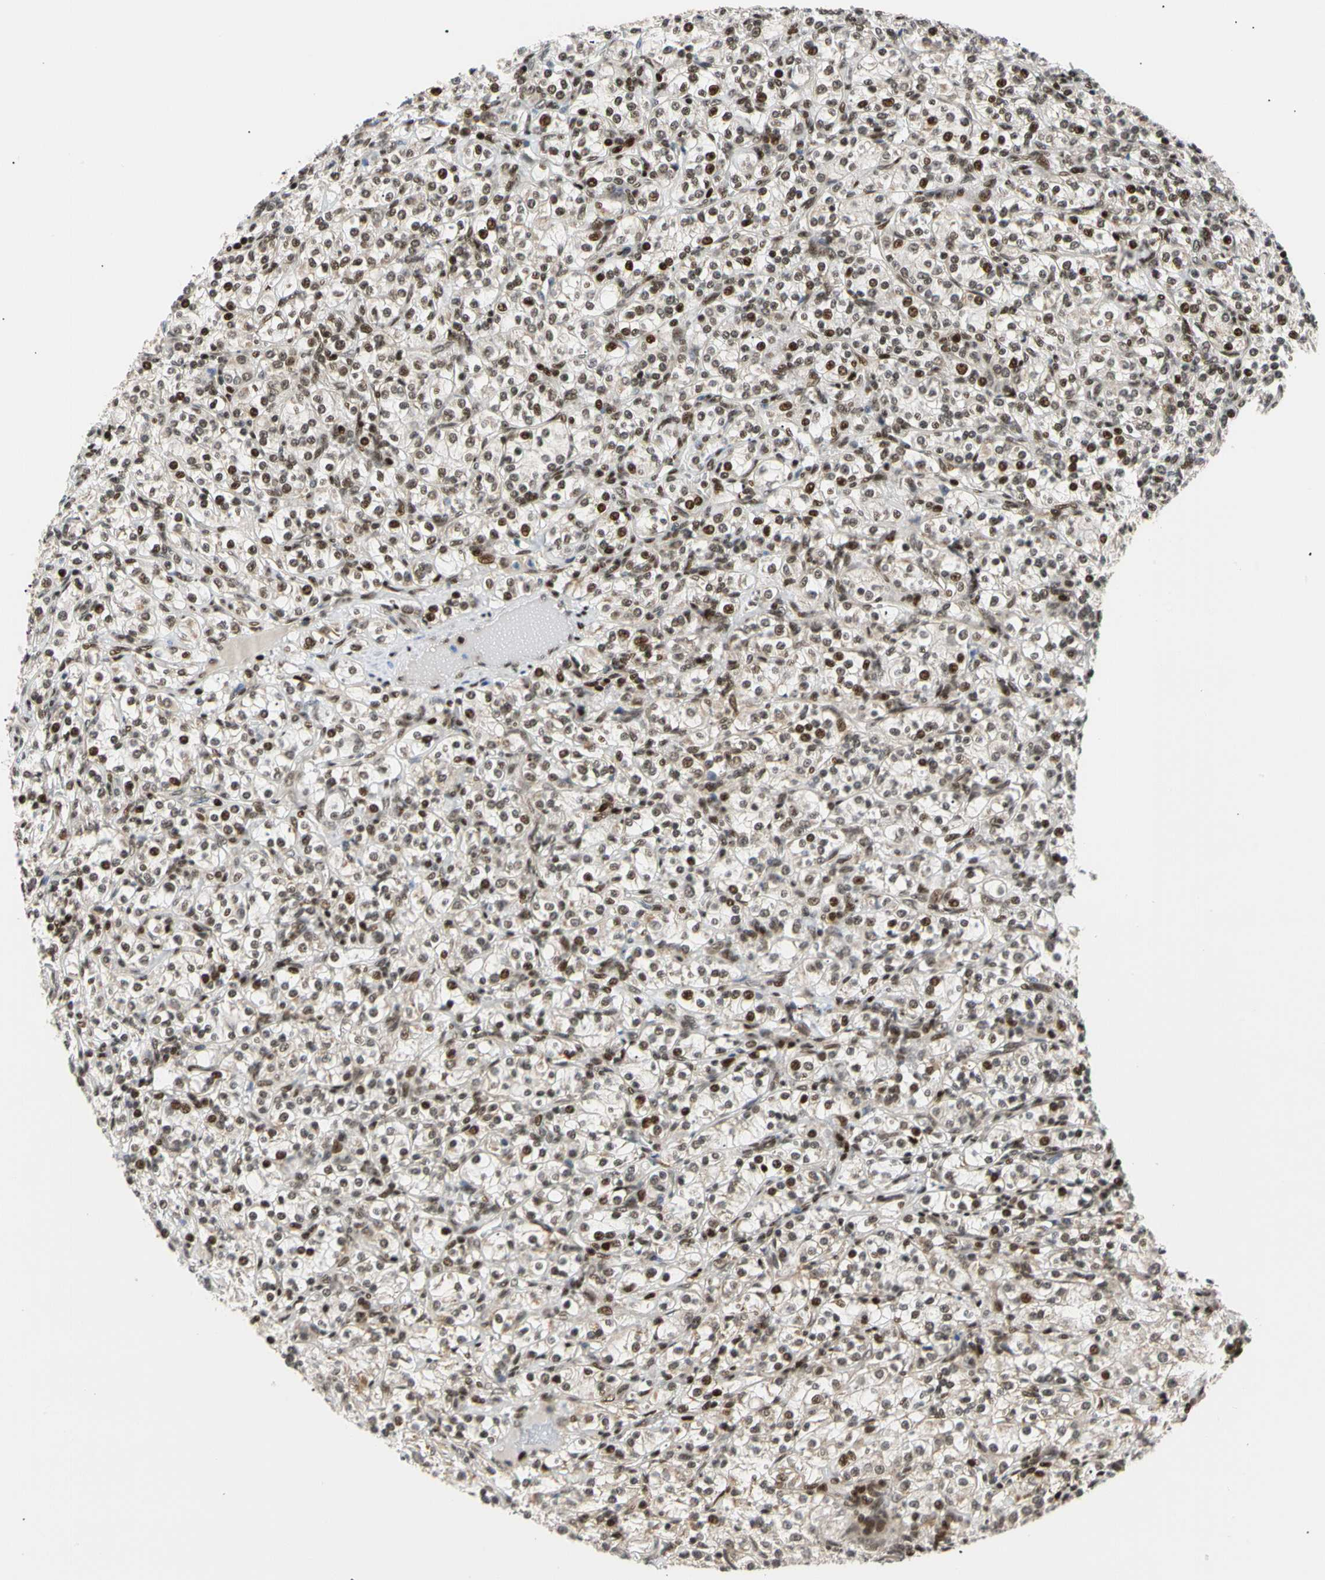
{"staining": {"intensity": "strong", "quantity": "25%-75%", "location": "nuclear"}, "tissue": "renal cancer", "cell_type": "Tumor cells", "image_type": "cancer", "snomed": [{"axis": "morphology", "description": "Adenocarcinoma, NOS"}, {"axis": "topography", "description": "Kidney"}], "caption": "Tumor cells demonstrate high levels of strong nuclear positivity in about 25%-75% of cells in adenocarcinoma (renal).", "gene": "E2F1", "patient": {"sex": "male", "age": 77}}